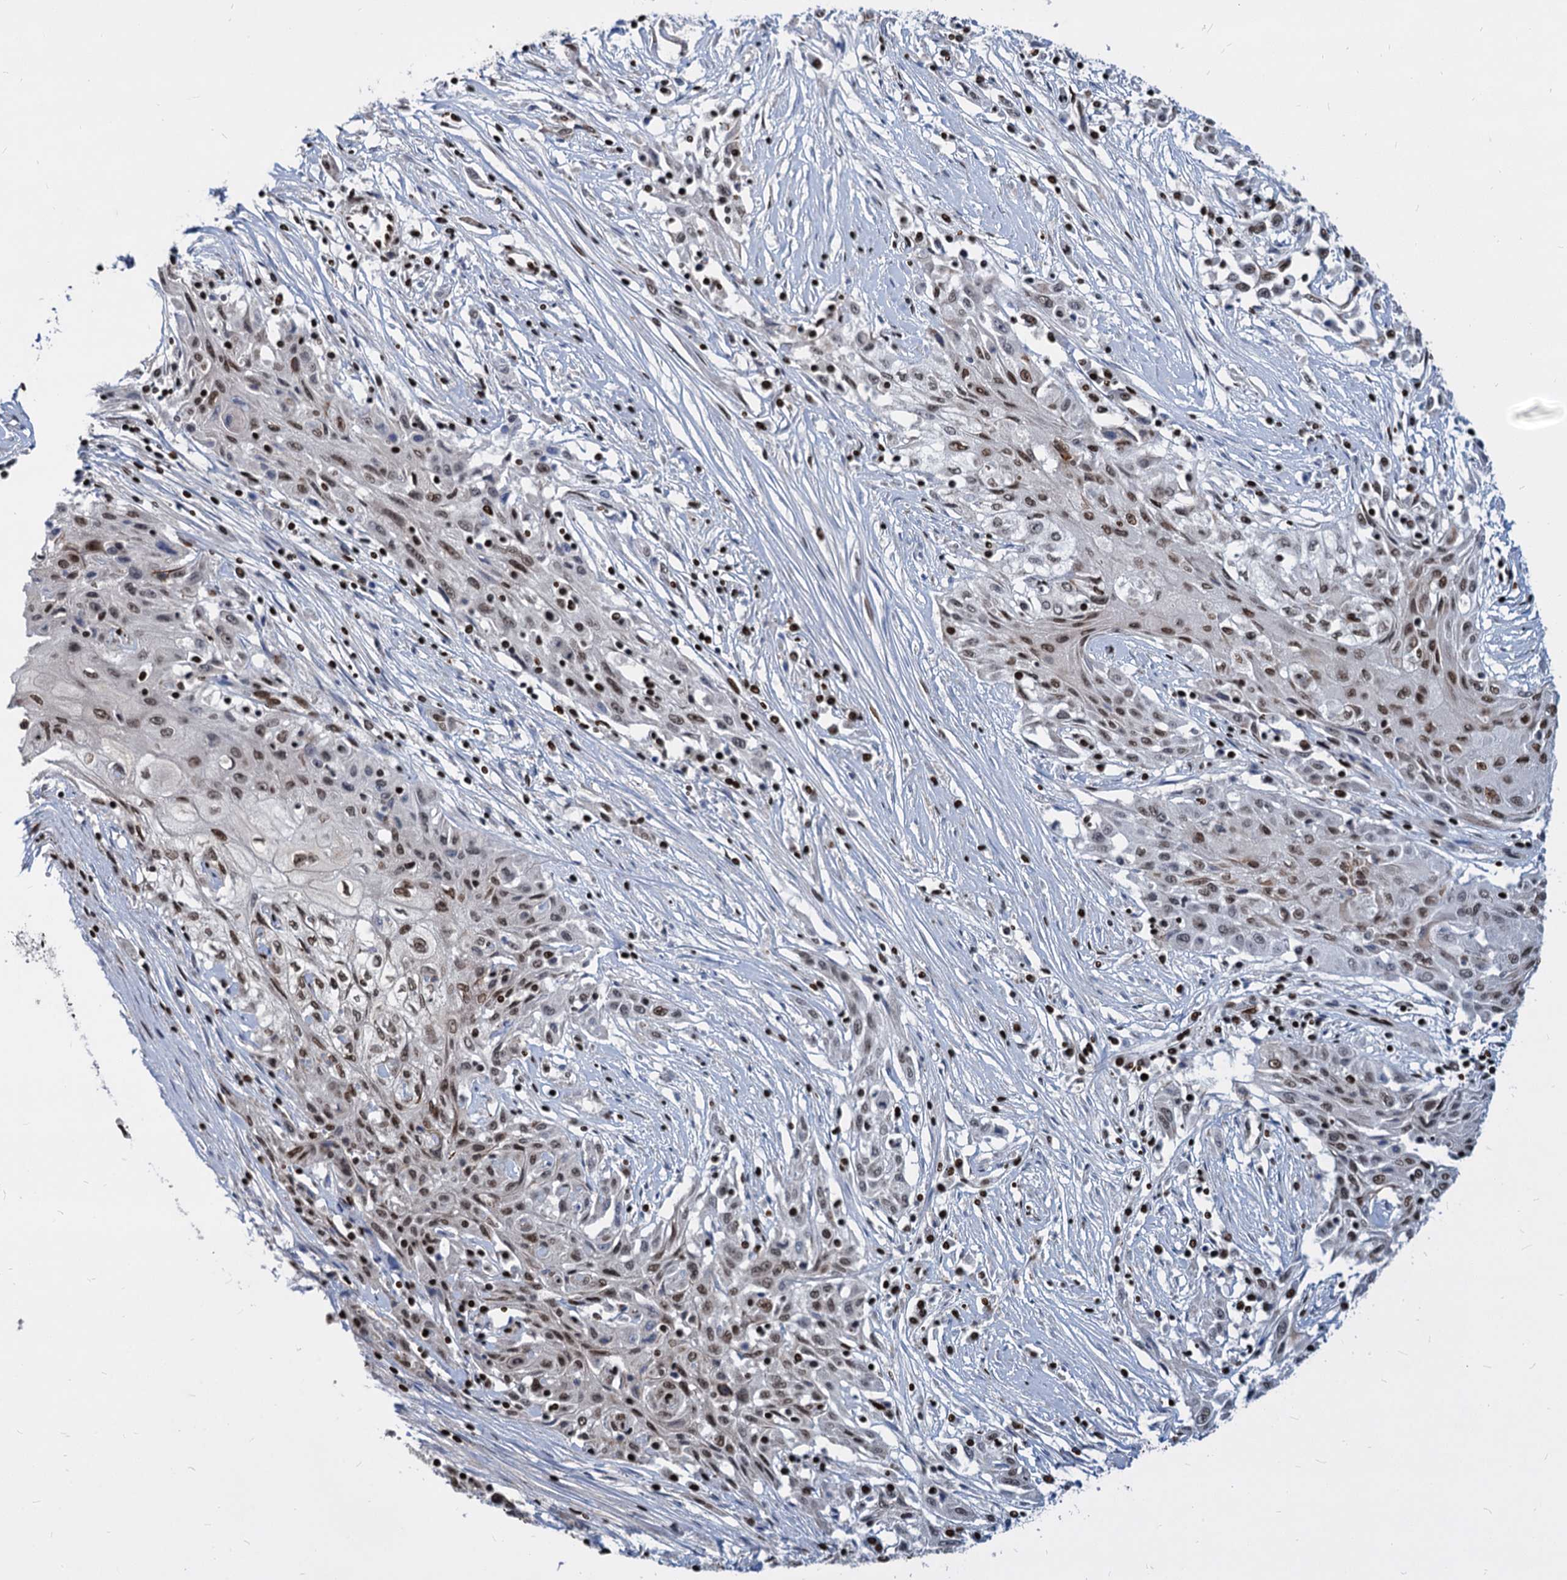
{"staining": {"intensity": "moderate", "quantity": "25%-75%", "location": "nuclear"}, "tissue": "skin cancer", "cell_type": "Tumor cells", "image_type": "cancer", "snomed": [{"axis": "morphology", "description": "Squamous cell carcinoma, NOS"}, {"axis": "morphology", "description": "Squamous cell carcinoma, metastatic, NOS"}, {"axis": "topography", "description": "Skin"}, {"axis": "topography", "description": "Lymph node"}], "caption": "IHC photomicrograph of neoplastic tissue: skin cancer stained using immunohistochemistry demonstrates medium levels of moderate protein expression localized specifically in the nuclear of tumor cells, appearing as a nuclear brown color.", "gene": "MECP2", "patient": {"sex": "male", "age": 75}}